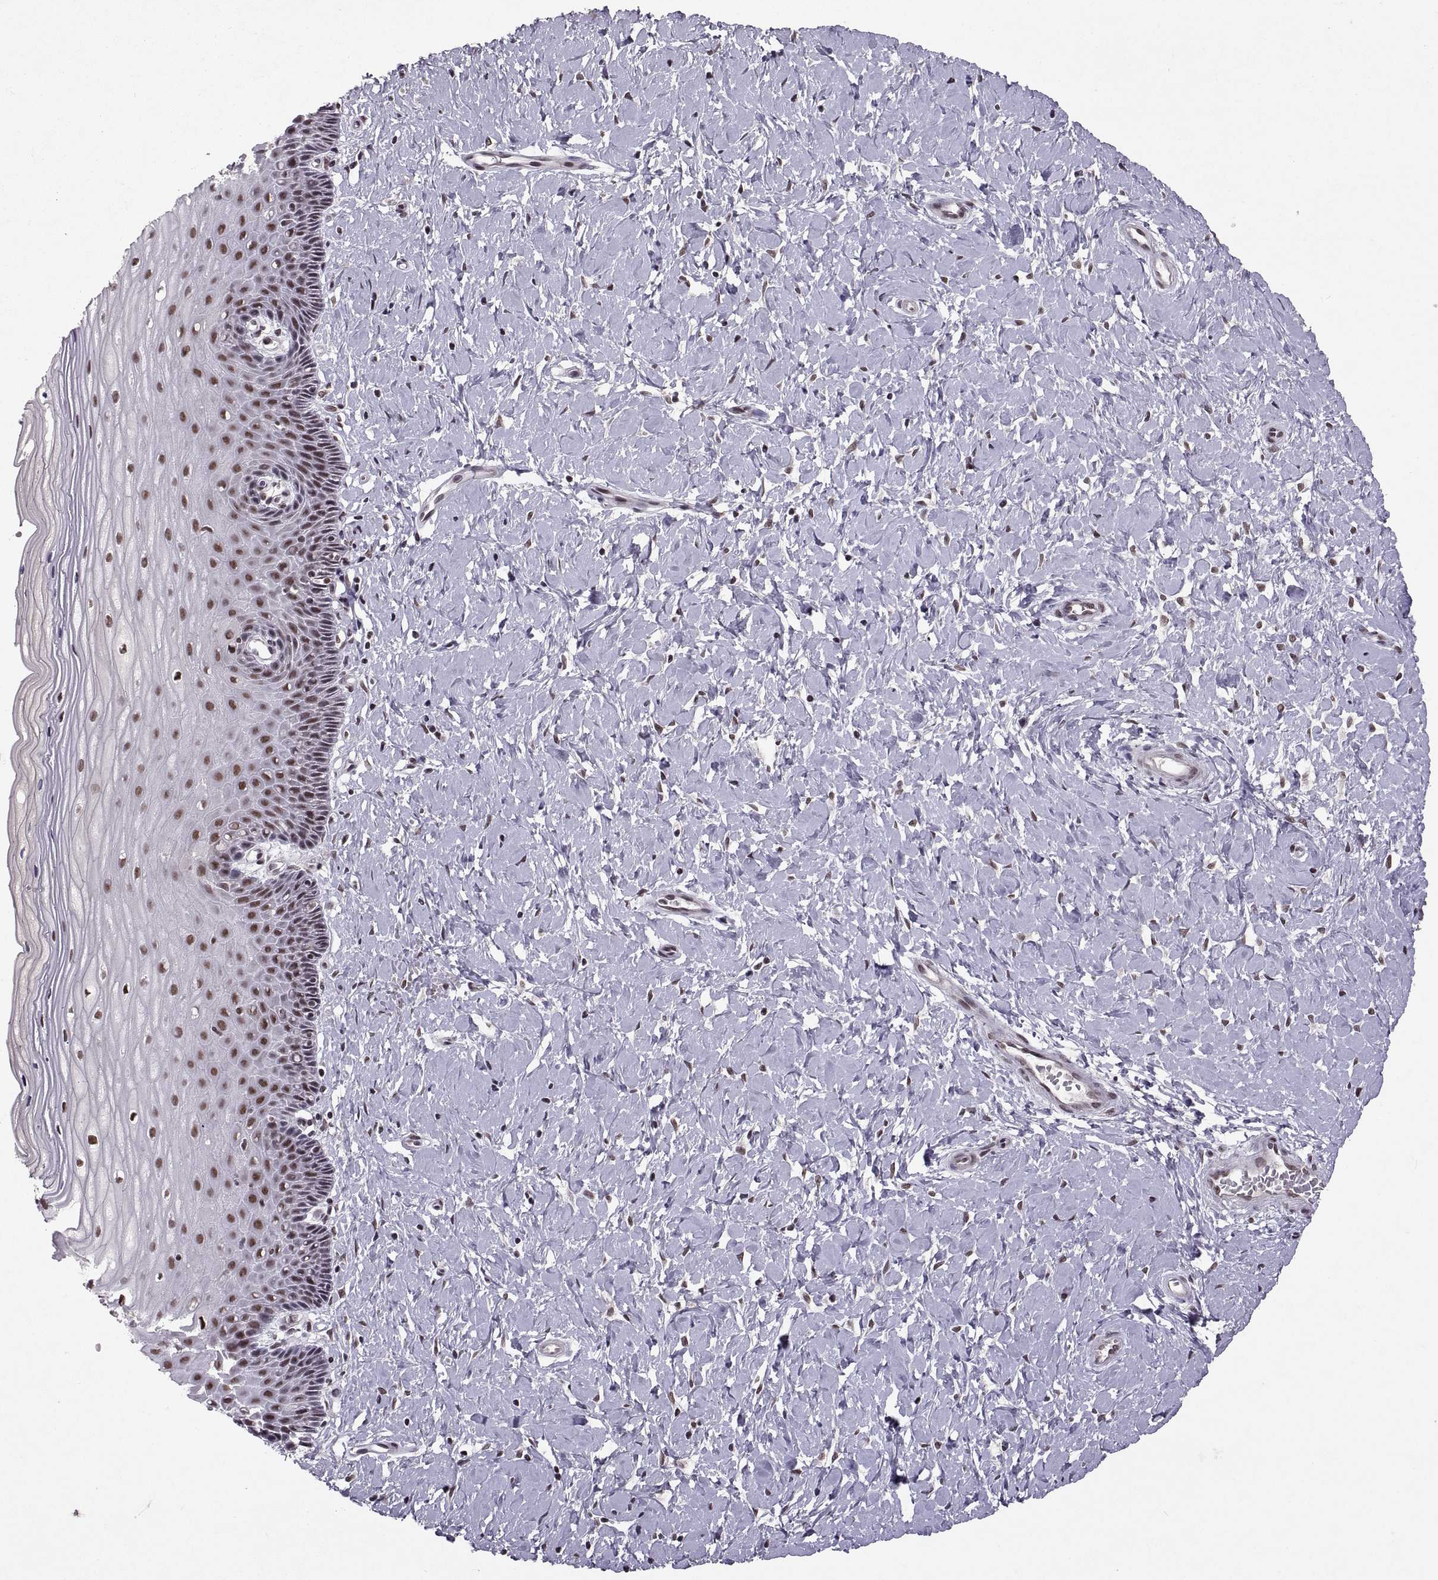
{"staining": {"intensity": "strong", "quantity": ">75%", "location": "nuclear"}, "tissue": "cervix", "cell_type": "Glandular cells", "image_type": "normal", "snomed": [{"axis": "morphology", "description": "Normal tissue, NOS"}, {"axis": "topography", "description": "Cervix"}], "caption": "An immunohistochemistry photomicrograph of unremarkable tissue is shown. Protein staining in brown highlights strong nuclear positivity in cervix within glandular cells. The staining is performed using DAB (3,3'-diaminobenzidine) brown chromogen to label protein expression. The nuclei are counter-stained blue using hematoxylin.", "gene": "MT1E", "patient": {"sex": "female", "age": 37}}